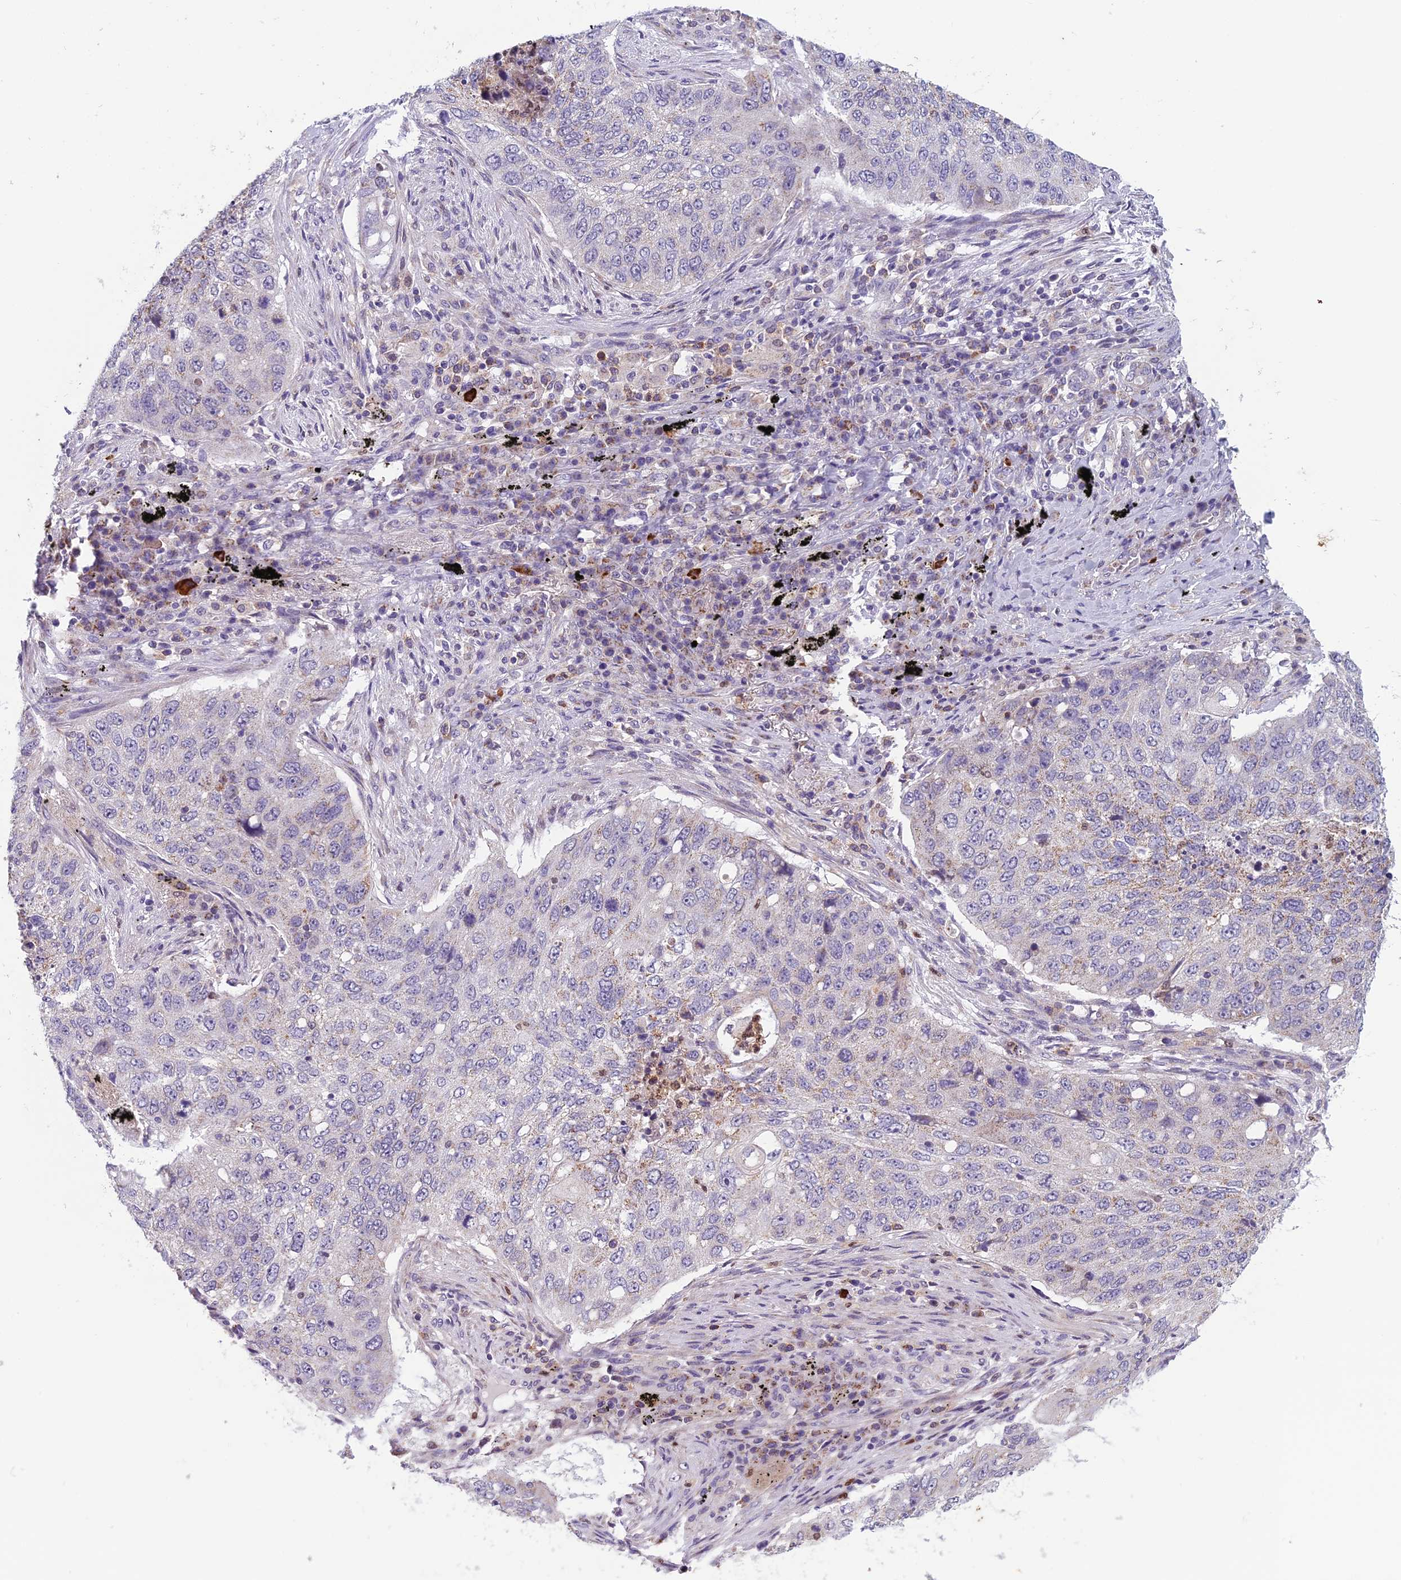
{"staining": {"intensity": "weak", "quantity": "<25%", "location": "cytoplasmic/membranous"}, "tissue": "lung cancer", "cell_type": "Tumor cells", "image_type": "cancer", "snomed": [{"axis": "morphology", "description": "Squamous cell carcinoma, NOS"}, {"axis": "topography", "description": "Lung"}], "caption": "An immunohistochemistry (IHC) micrograph of lung cancer is shown. There is no staining in tumor cells of lung cancer.", "gene": "ENSG00000188897", "patient": {"sex": "female", "age": 63}}